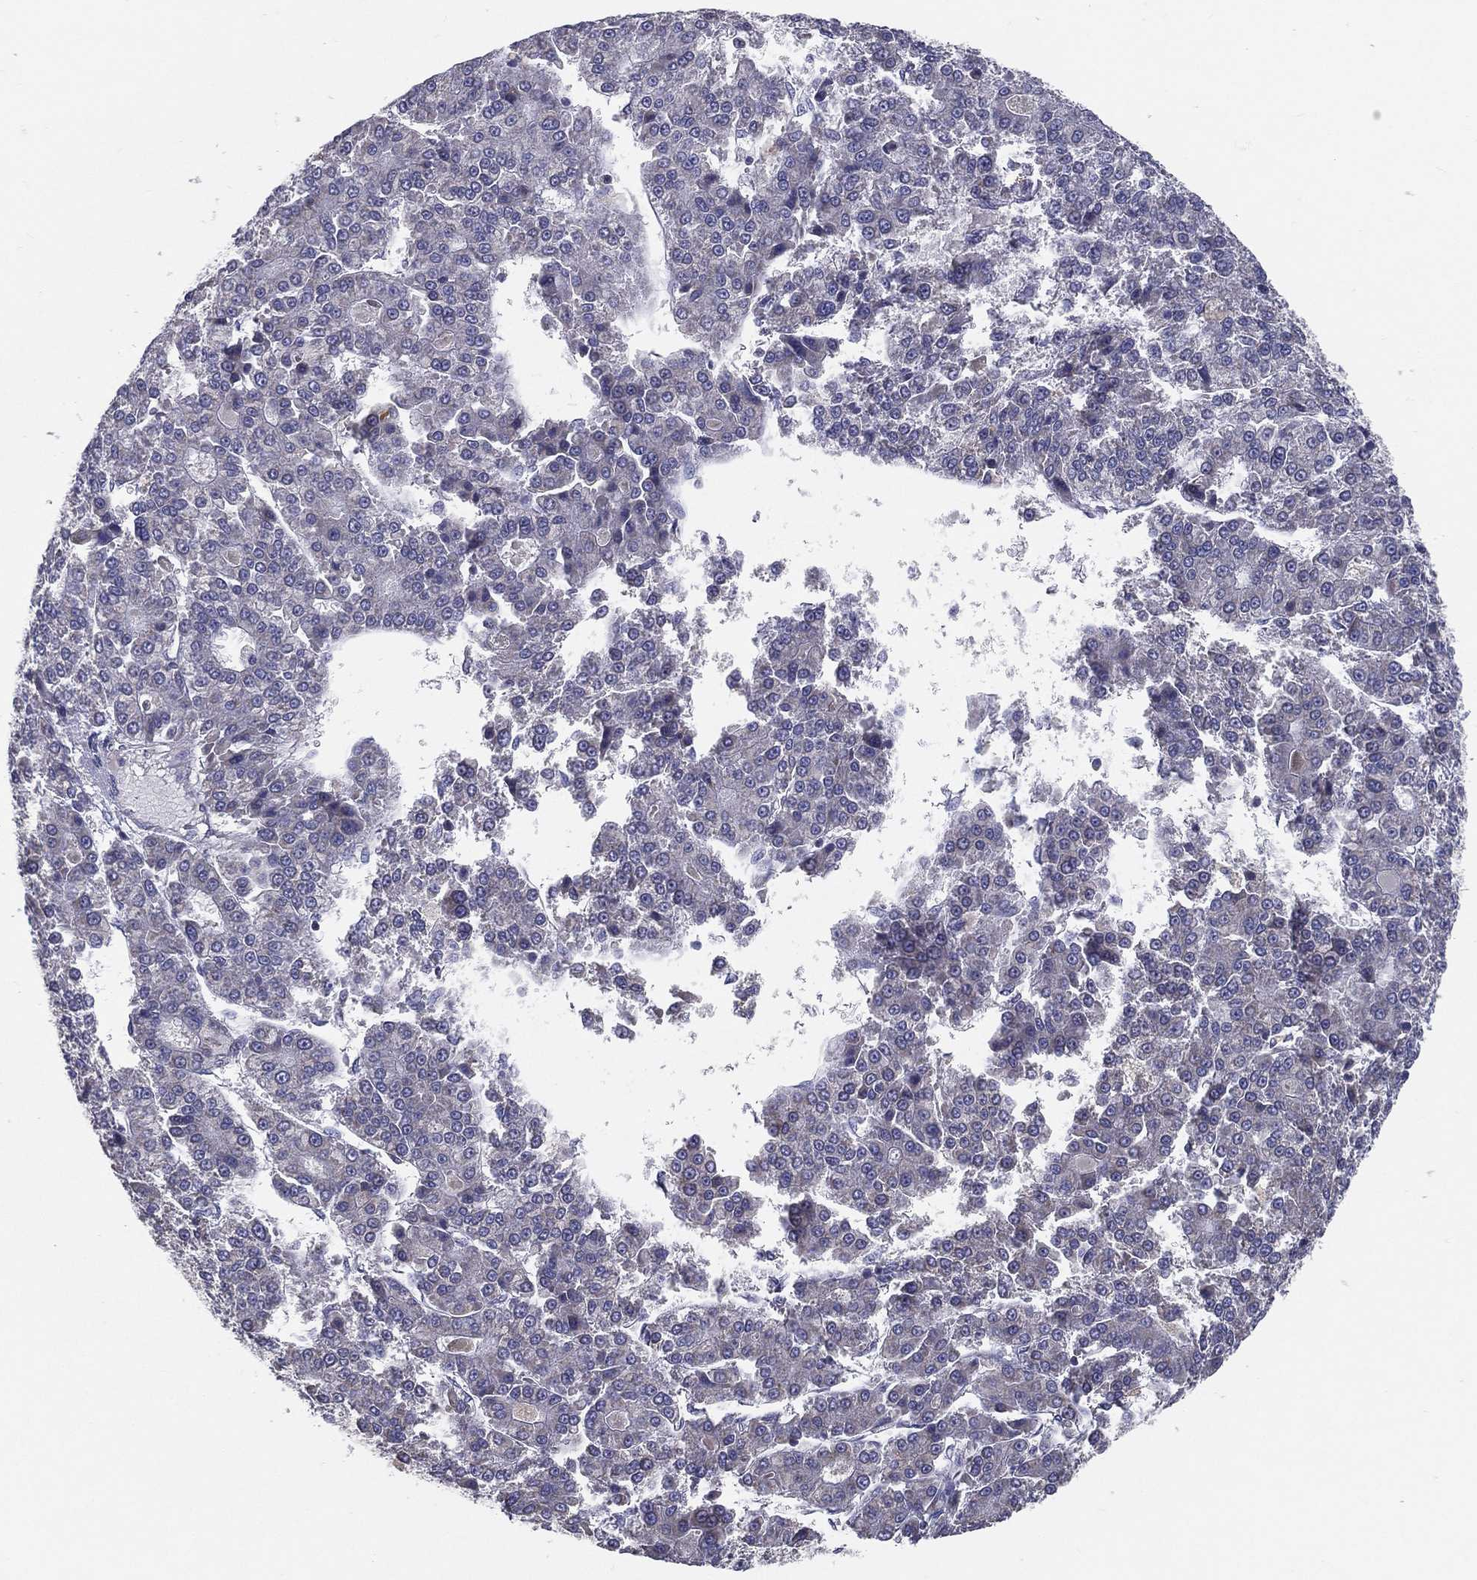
{"staining": {"intensity": "negative", "quantity": "none", "location": "none"}, "tissue": "liver cancer", "cell_type": "Tumor cells", "image_type": "cancer", "snomed": [{"axis": "morphology", "description": "Carcinoma, Hepatocellular, NOS"}, {"axis": "topography", "description": "Liver"}], "caption": "Liver cancer stained for a protein using IHC displays no staining tumor cells.", "gene": "PCSK1", "patient": {"sex": "male", "age": 70}}